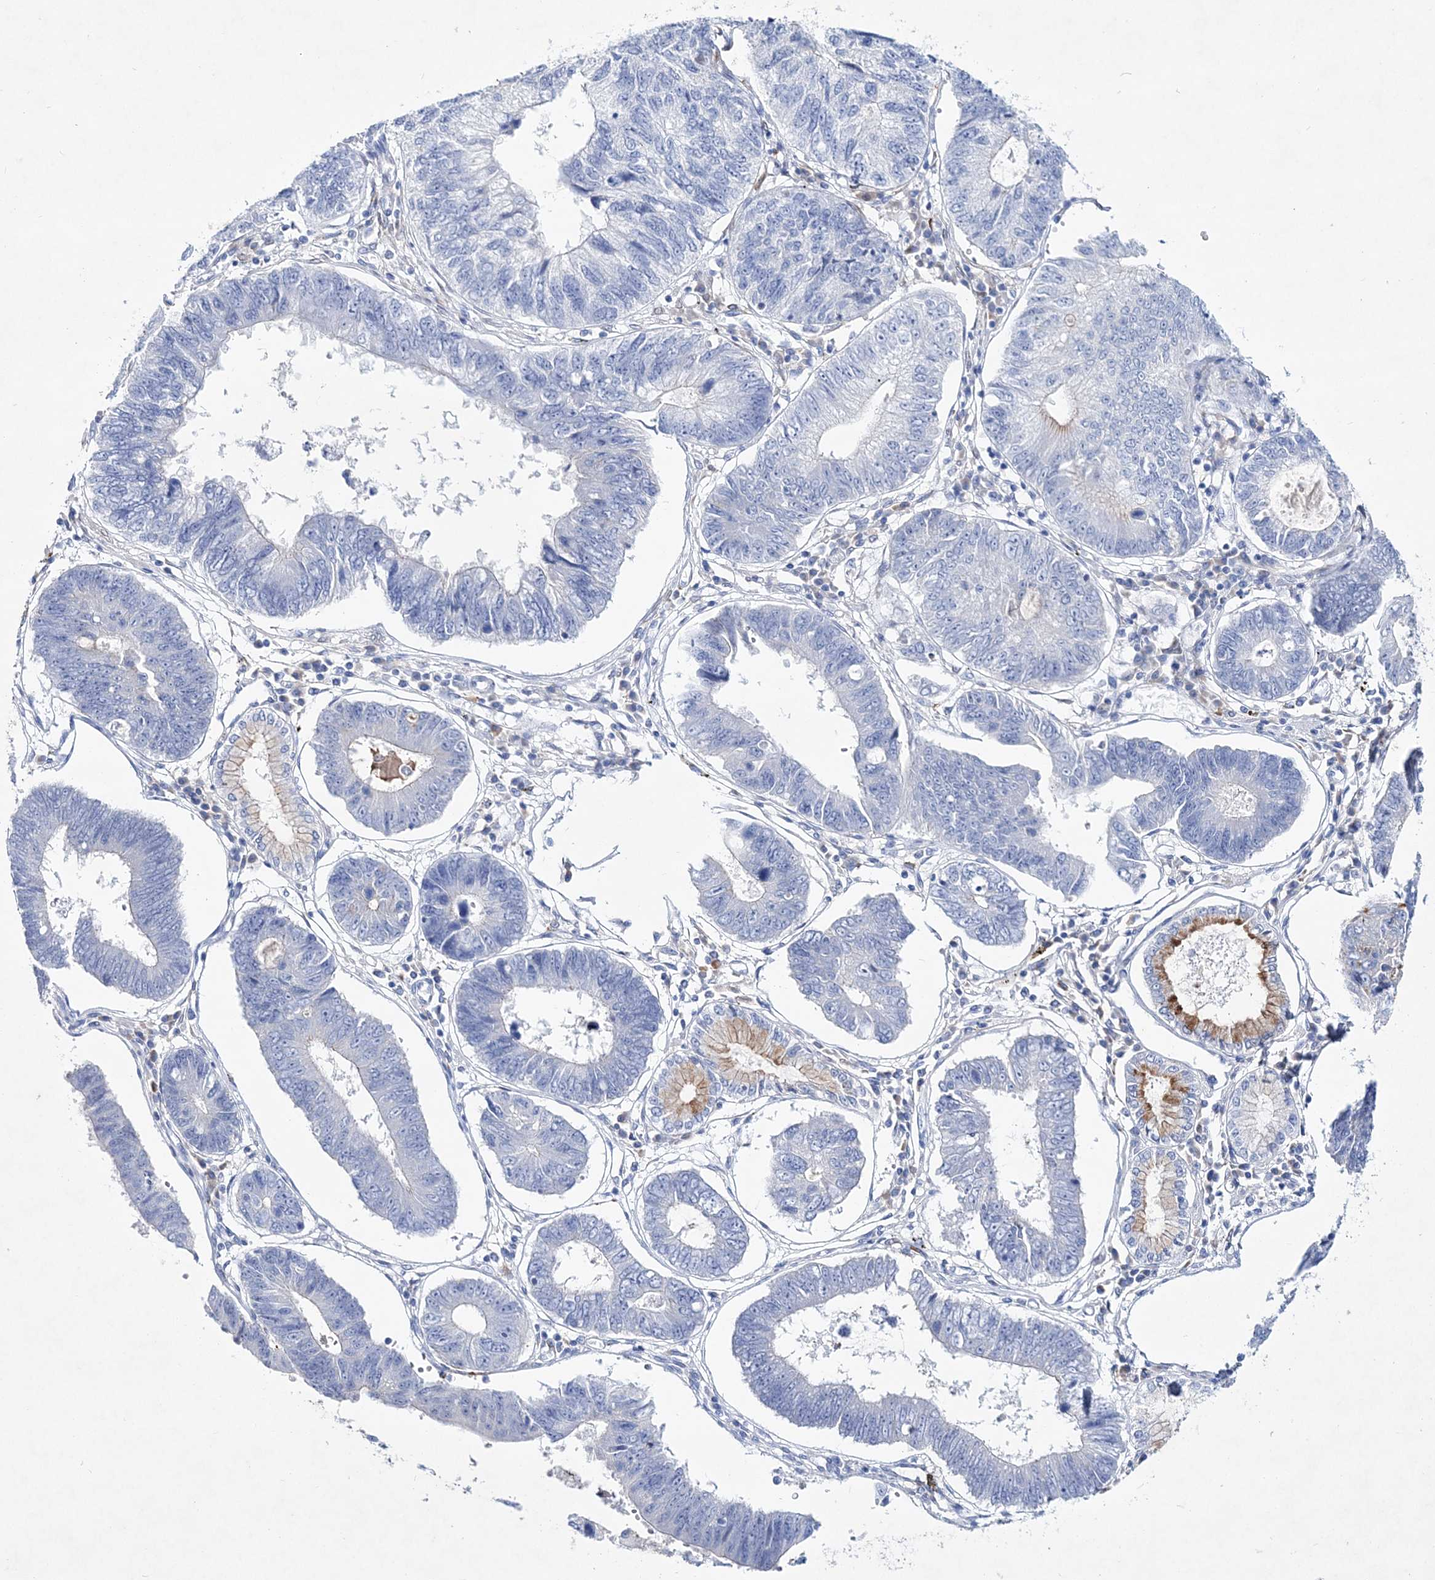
{"staining": {"intensity": "moderate", "quantity": "<25%", "location": "cytoplasmic/membranous"}, "tissue": "stomach cancer", "cell_type": "Tumor cells", "image_type": "cancer", "snomed": [{"axis": "morphology", "description": "Adenocarcinoma, NOS"}, {"axis": "topography", "description": "Stomach"}], "caption": "Immunohistochemistry (IHC) of stomach adenocarcinoma exhibits low levels of moderate cytoplasmic/membranous staining in approximately <25% of tumor cells.", "gene": "SPINK7", "patient": {"sex": "male", "age": 59}}